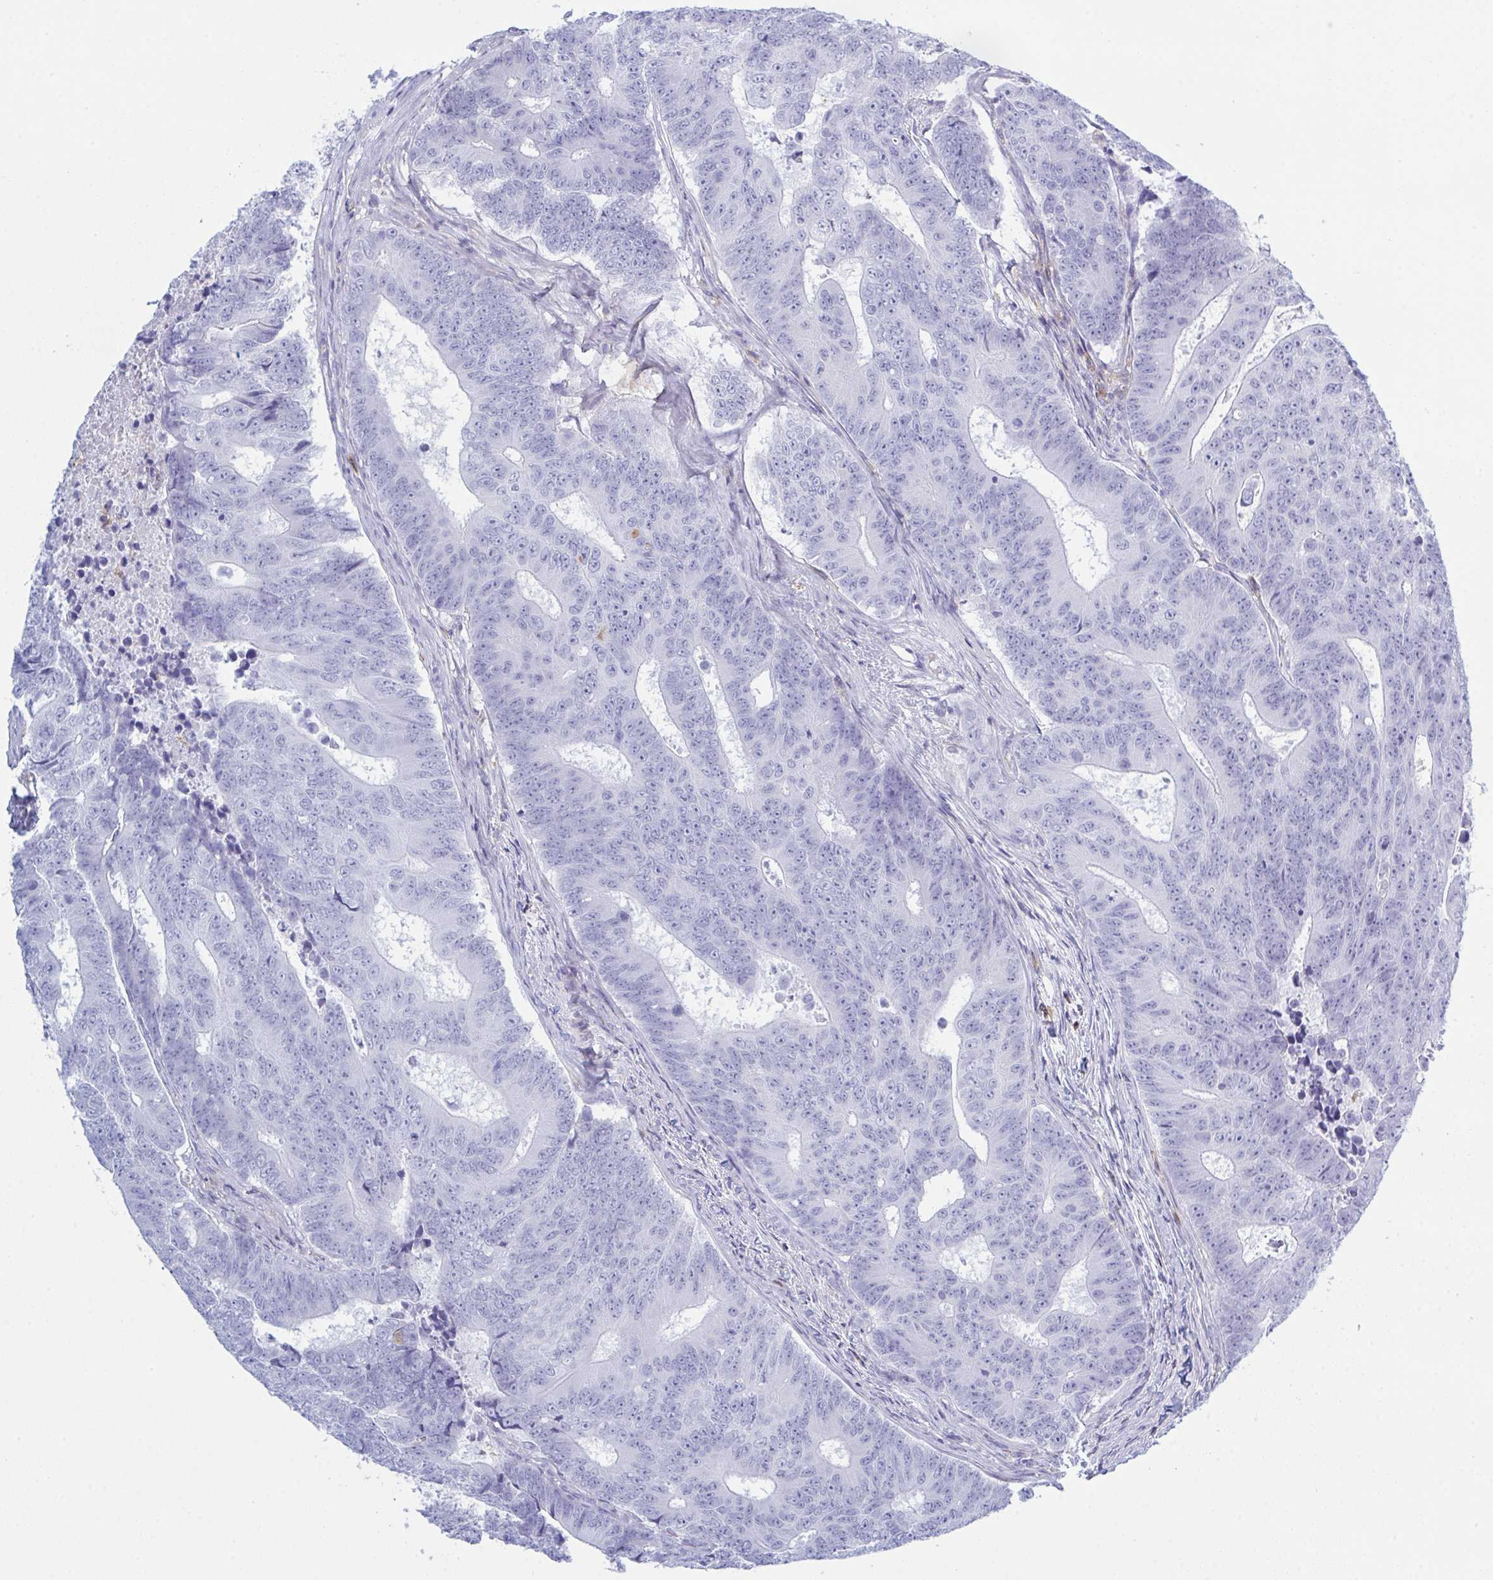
{"staining": {"intensity": "negative", "quantity": "none", "location": "none"}, "tissue": "colorectal cancer", "cell_type": "Tumor cells", "image_type": "cancer", "snomed": [{"axis": "morphology", "description": "Adenocarcinoma, NOS"}, {"axis": "topography", "description": "Colon"}], "caption": "A high-resolution image shows immunohistochemistry staining of adenocarcinoma (colorectal), which demonstrates no significant staining in tumor cells. (DAB (3,3'-diaminobenzidine) IHC visualized using brightfield microscopy, high magnification).", "gene": "MYO1F", "patient": {"sex": "female", "age": 48}}